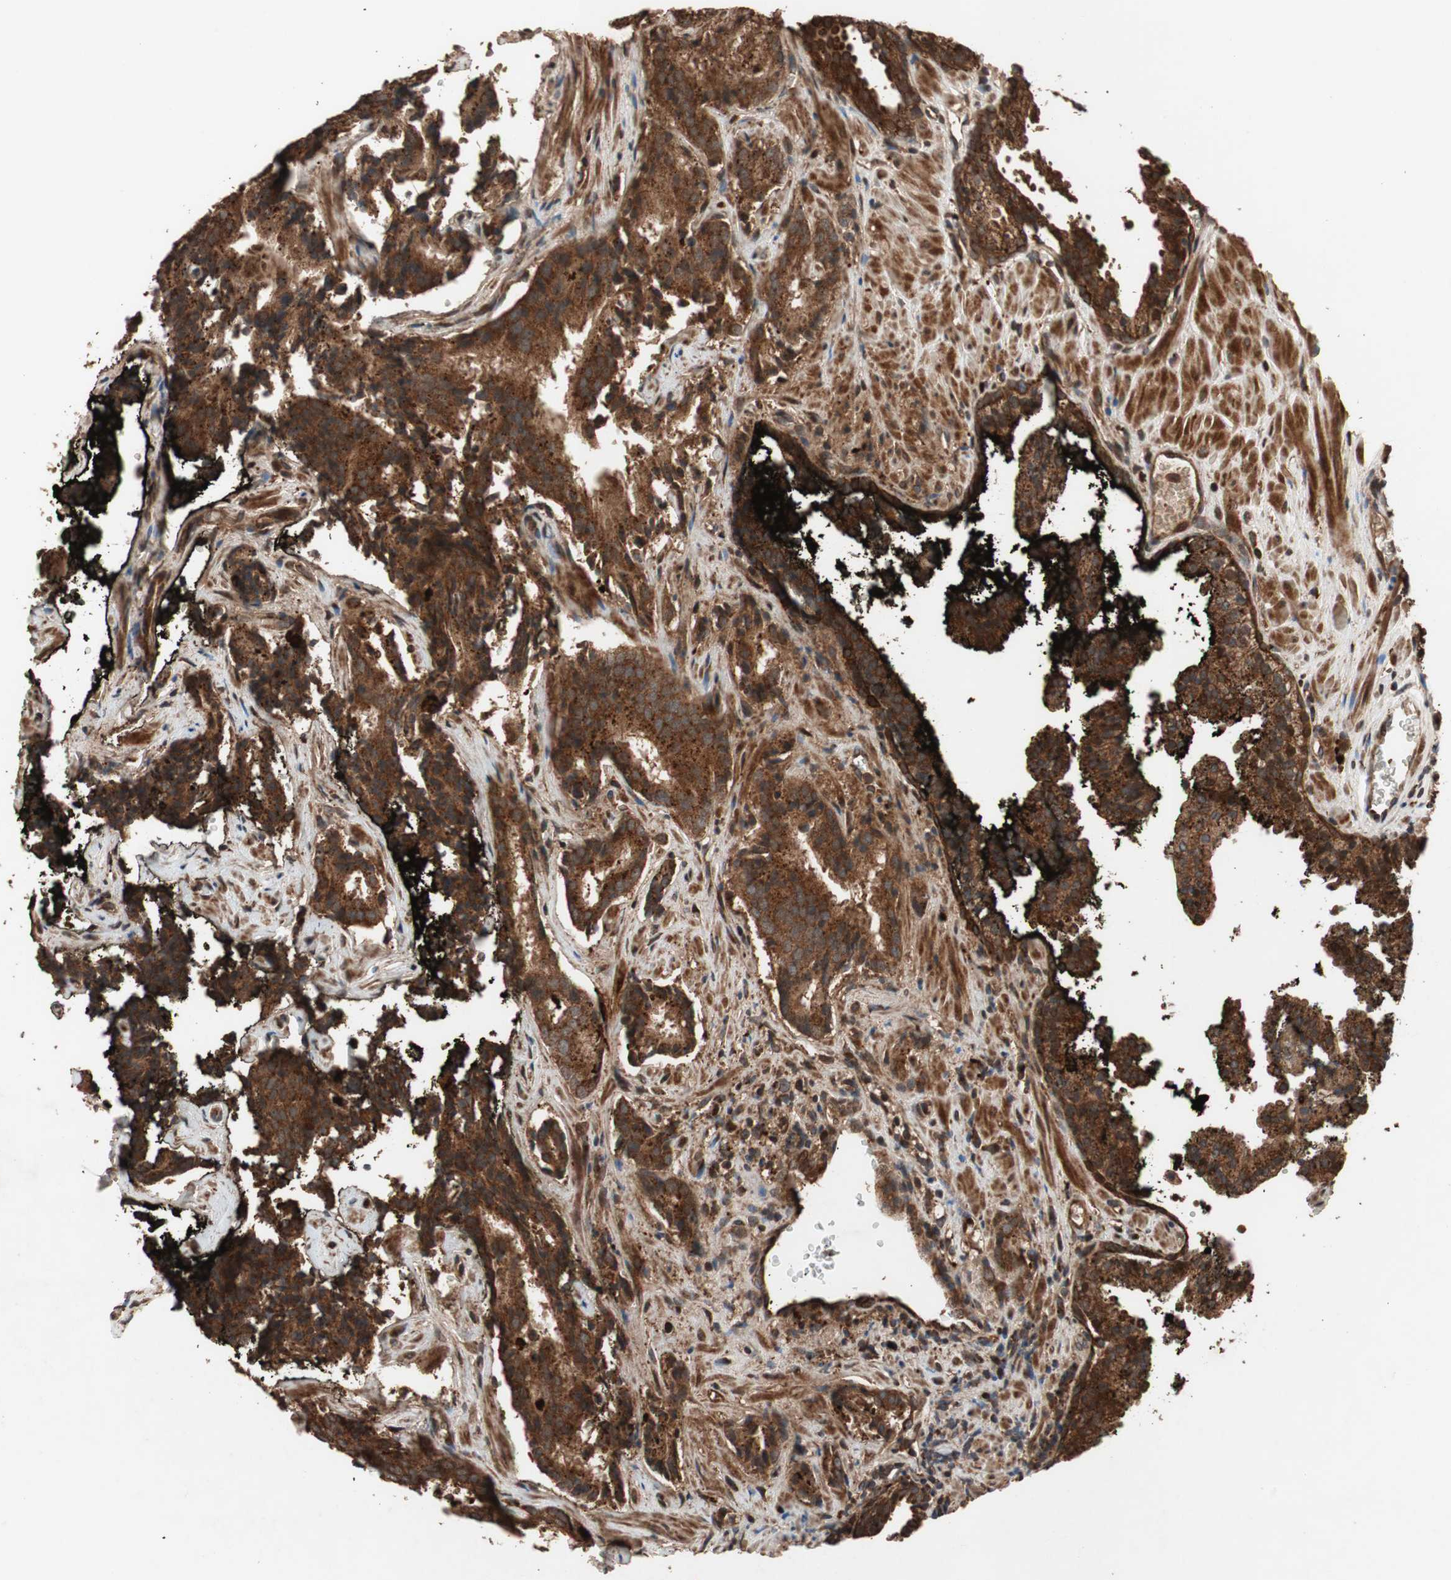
{"staining": {"intensity": "strong", "quantity": ">75%", "location": "cytoplasmic/membranous"}, "tissue": "prostate cancer", "cell_type": "Tumor cells", "image_type": "cancer", "snomed": [{"axis": "morphology", "description": "Adenocarcinoma, High grade"}, {"axis": "topography", "description": "Prostate"}], "caption": "Prostate high-grade adenocarcinoma stained for a protein (brown) displays strong cytoplasmic/membranous positive positivity in approximately >75% of tumor cells.", "gene": "RAB1A", "patient": {"sex": "male", "age": 58}}